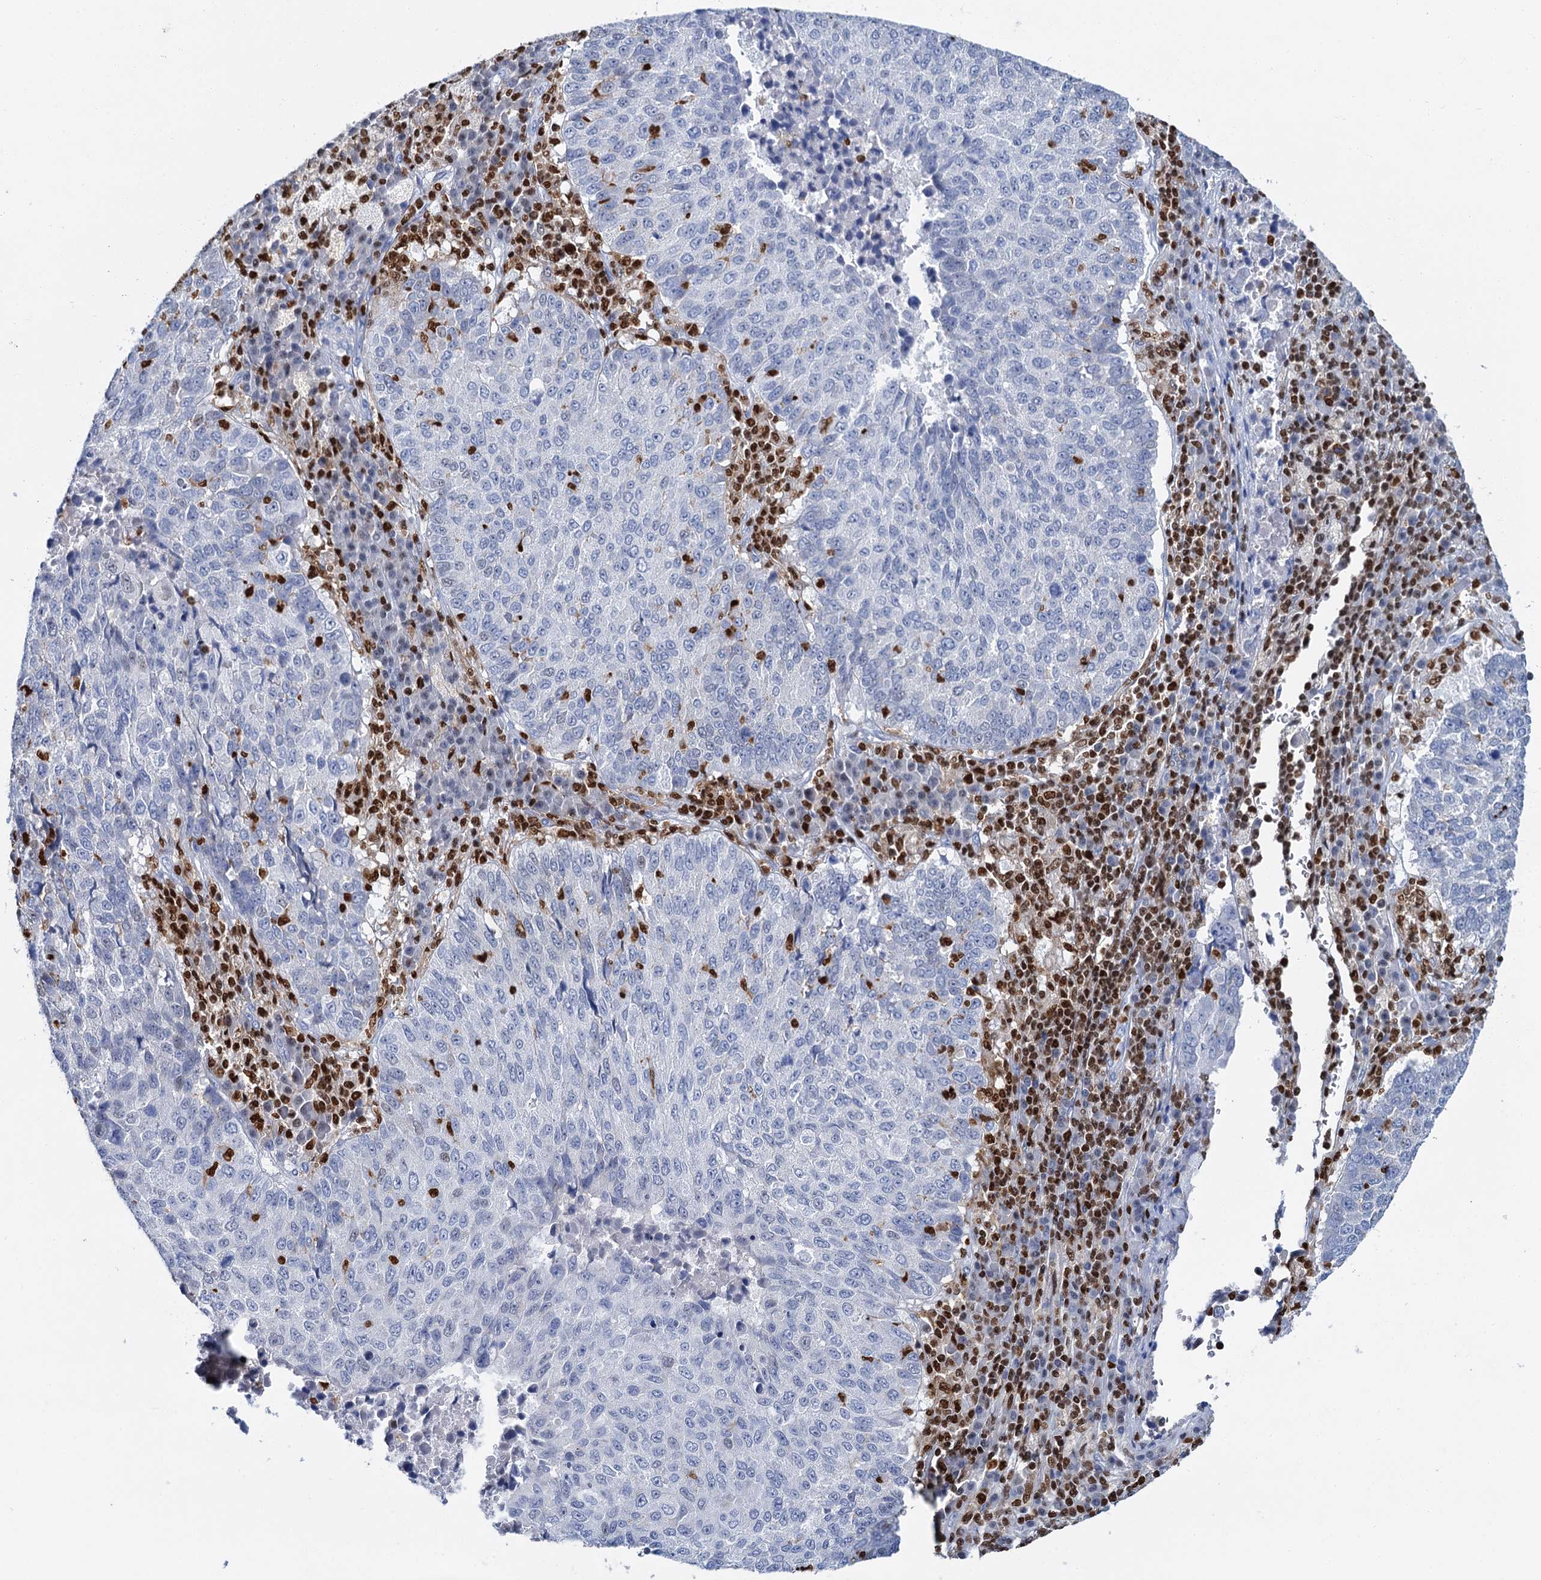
{"staining": {"intensity": "negative", "quantity": "none", "location": "none"}, "tissue": "lung cancer", "cell_type": "Tumor cells", "image_type": "cancer", "snomed": [{"axis": "morphology", "description": "Squamous cell carcinoma, NOS"}, {"axis": "topography", "description": "Lung"}], "caption": "Tumor cells show no significant protein positivity in lung cancer. (DAB immunohistochemistry (IHC) visualized using brightfield microscopy, high magnification).", "gene": "CELF2", "patient": {"sex": "male", "age": 73}}